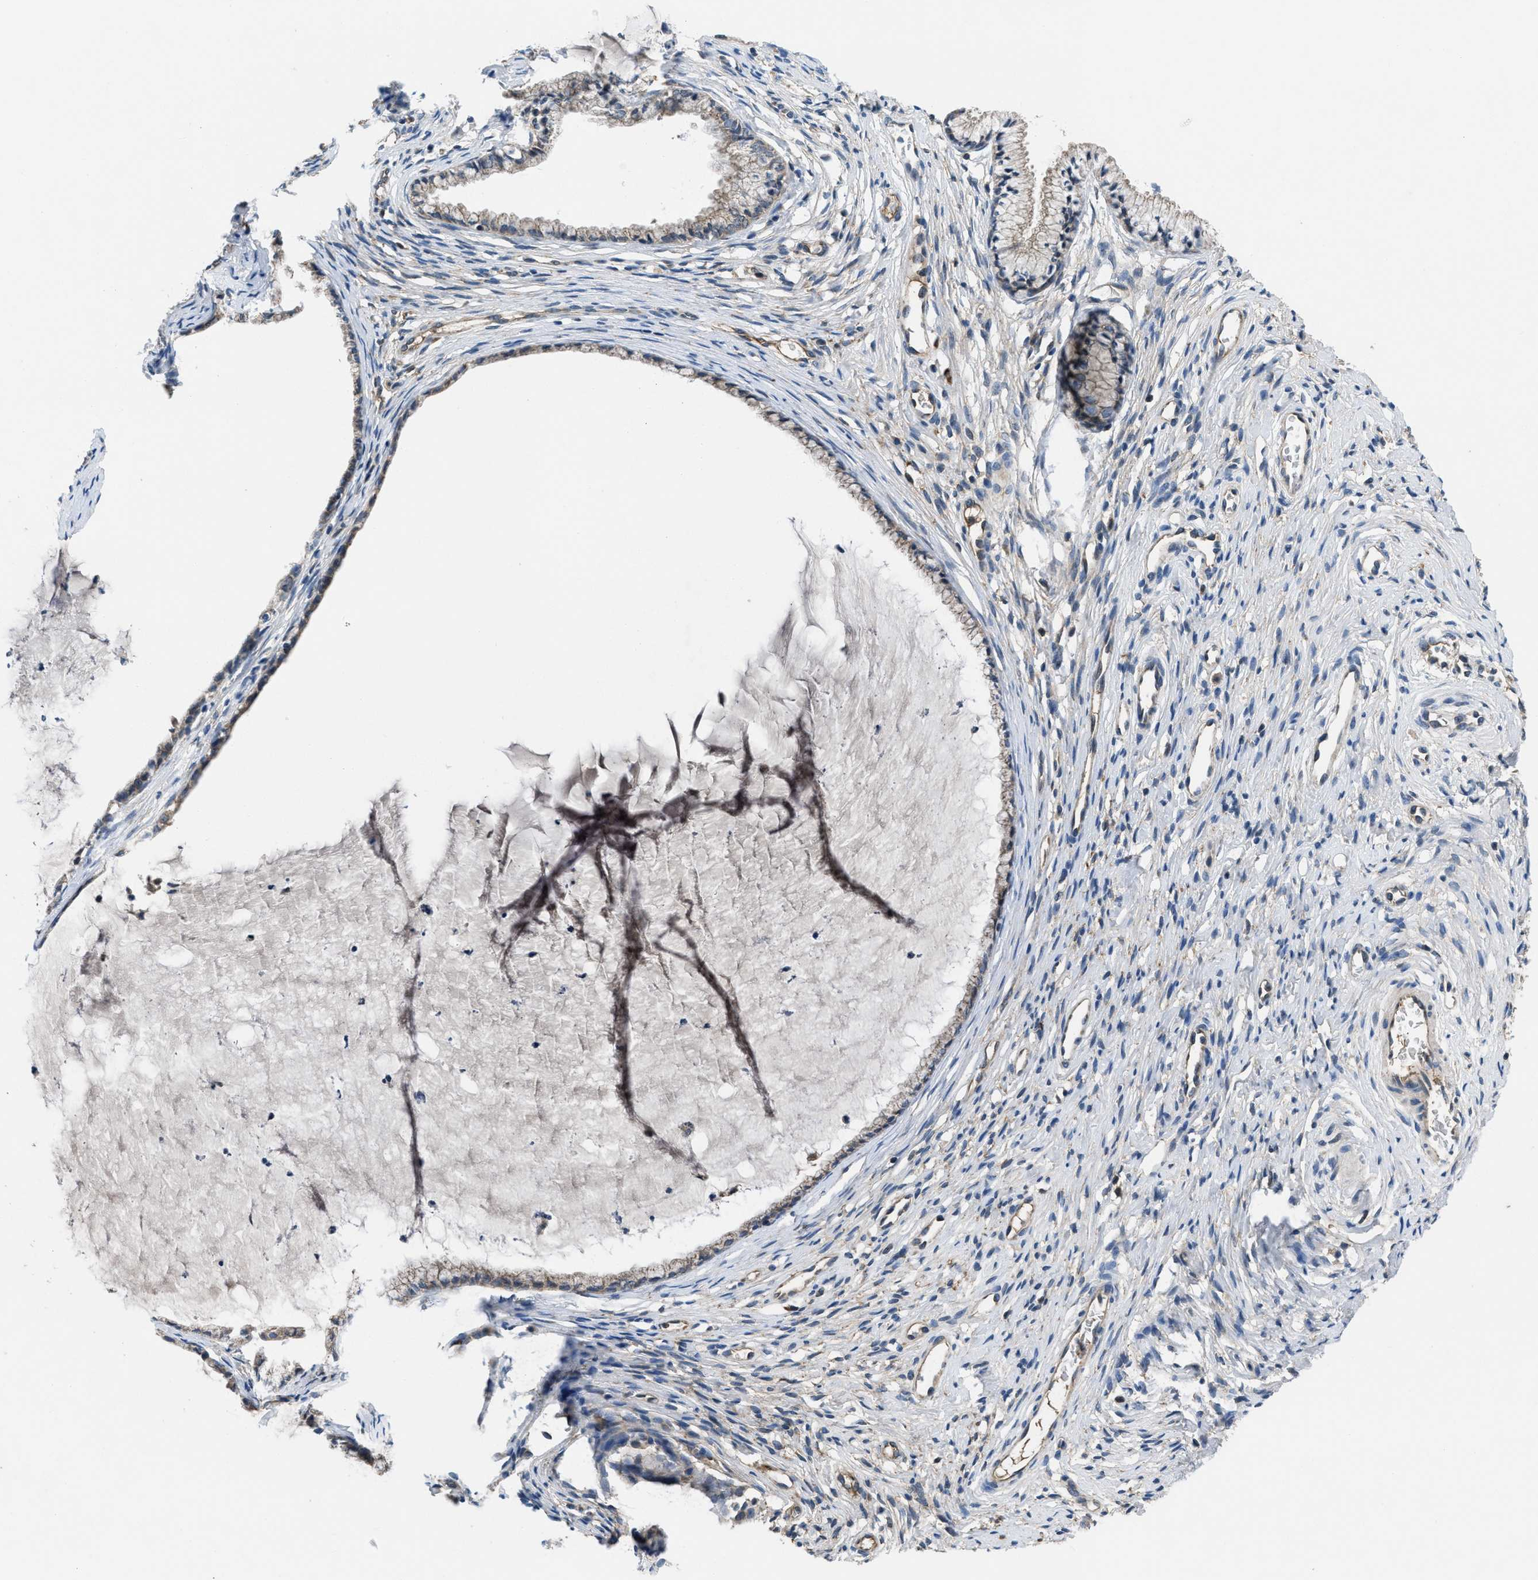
{"staining": {"intensity": "weak", "quantity": "25%-75%", "location": "cytoplasmic/membranous"}, "tissue": "cervix", "cell_type": "Glandular cells", "image_type": "normal", "snomed": [{"axis": "morphology", "description": "Normal tissue, NOS"}, {"axis": "topography", "description": "Cervix"}], "caption": "An image of human cervix stained for a protein exhibits weak cytoplasmic/membranous brown staining in glandular cells. The staining was performed using DAB (3,3'-diaminobenzidine), with brown indicating positive protein expression. Nuclei are stained blue with hematoxylin.", "gene": "GALK1", "patient": {"sex": "female", "age": 77}}